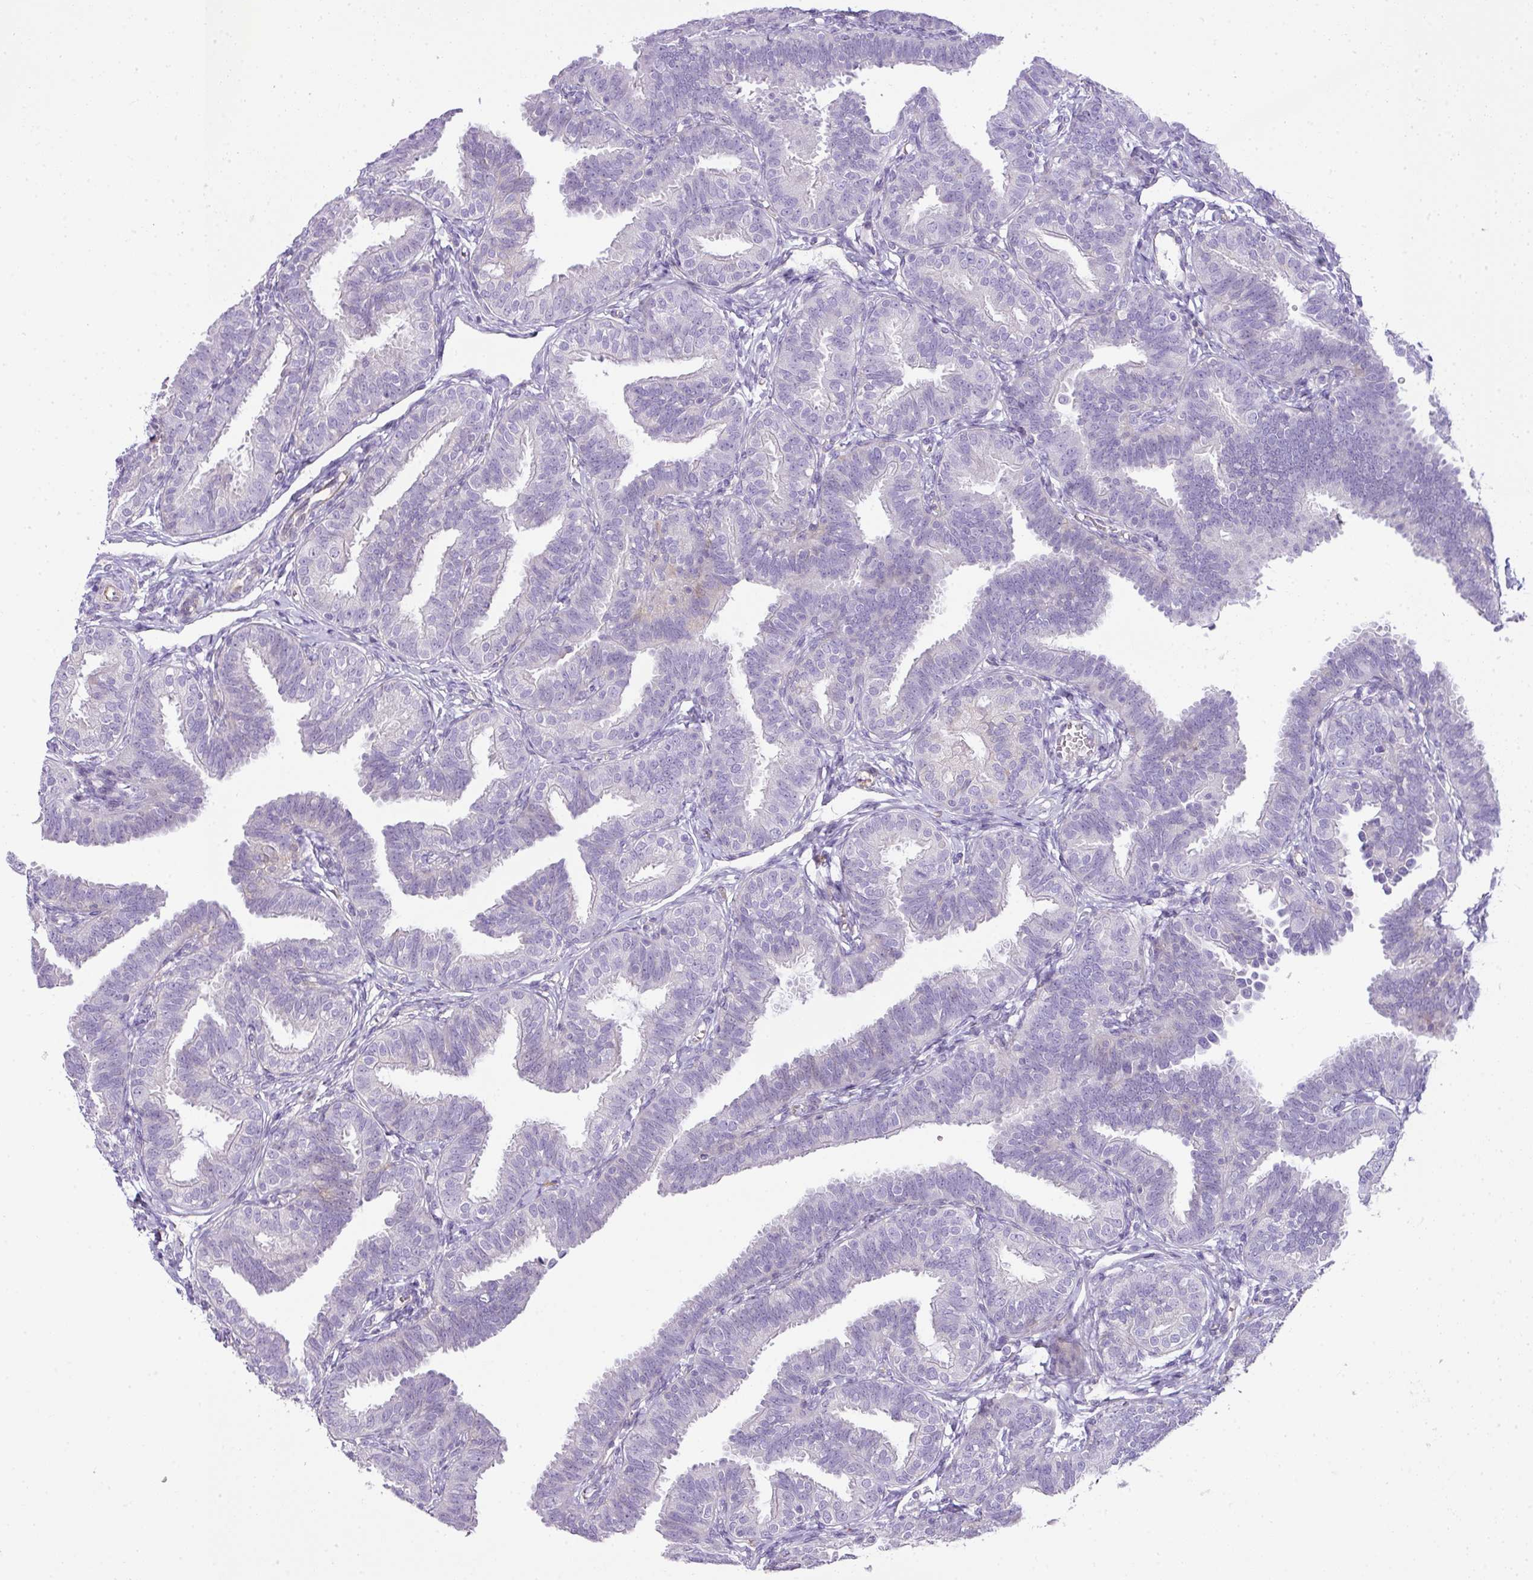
{"staining": {"intensity": "negative", "quantity": "none", "location": "none"}, "tissue": "fallopian tube", "cell_type": "Glandular cells", "image_type": "normal", "snomed": [{"axis": "morphology", "description": "Normal tissue, NOS"}, {"axis": "topography", "description": "Fallopian tube"}], "caption": "This is a micrograph of immunohistochemistry (IHC) staining of normal fallopian tube, which shows no expression in glandular cells. (IHC, brightfield microscopy, high magnification).", "gene": "HOXC13", "patient": {"sex": "female", "age": 35}}